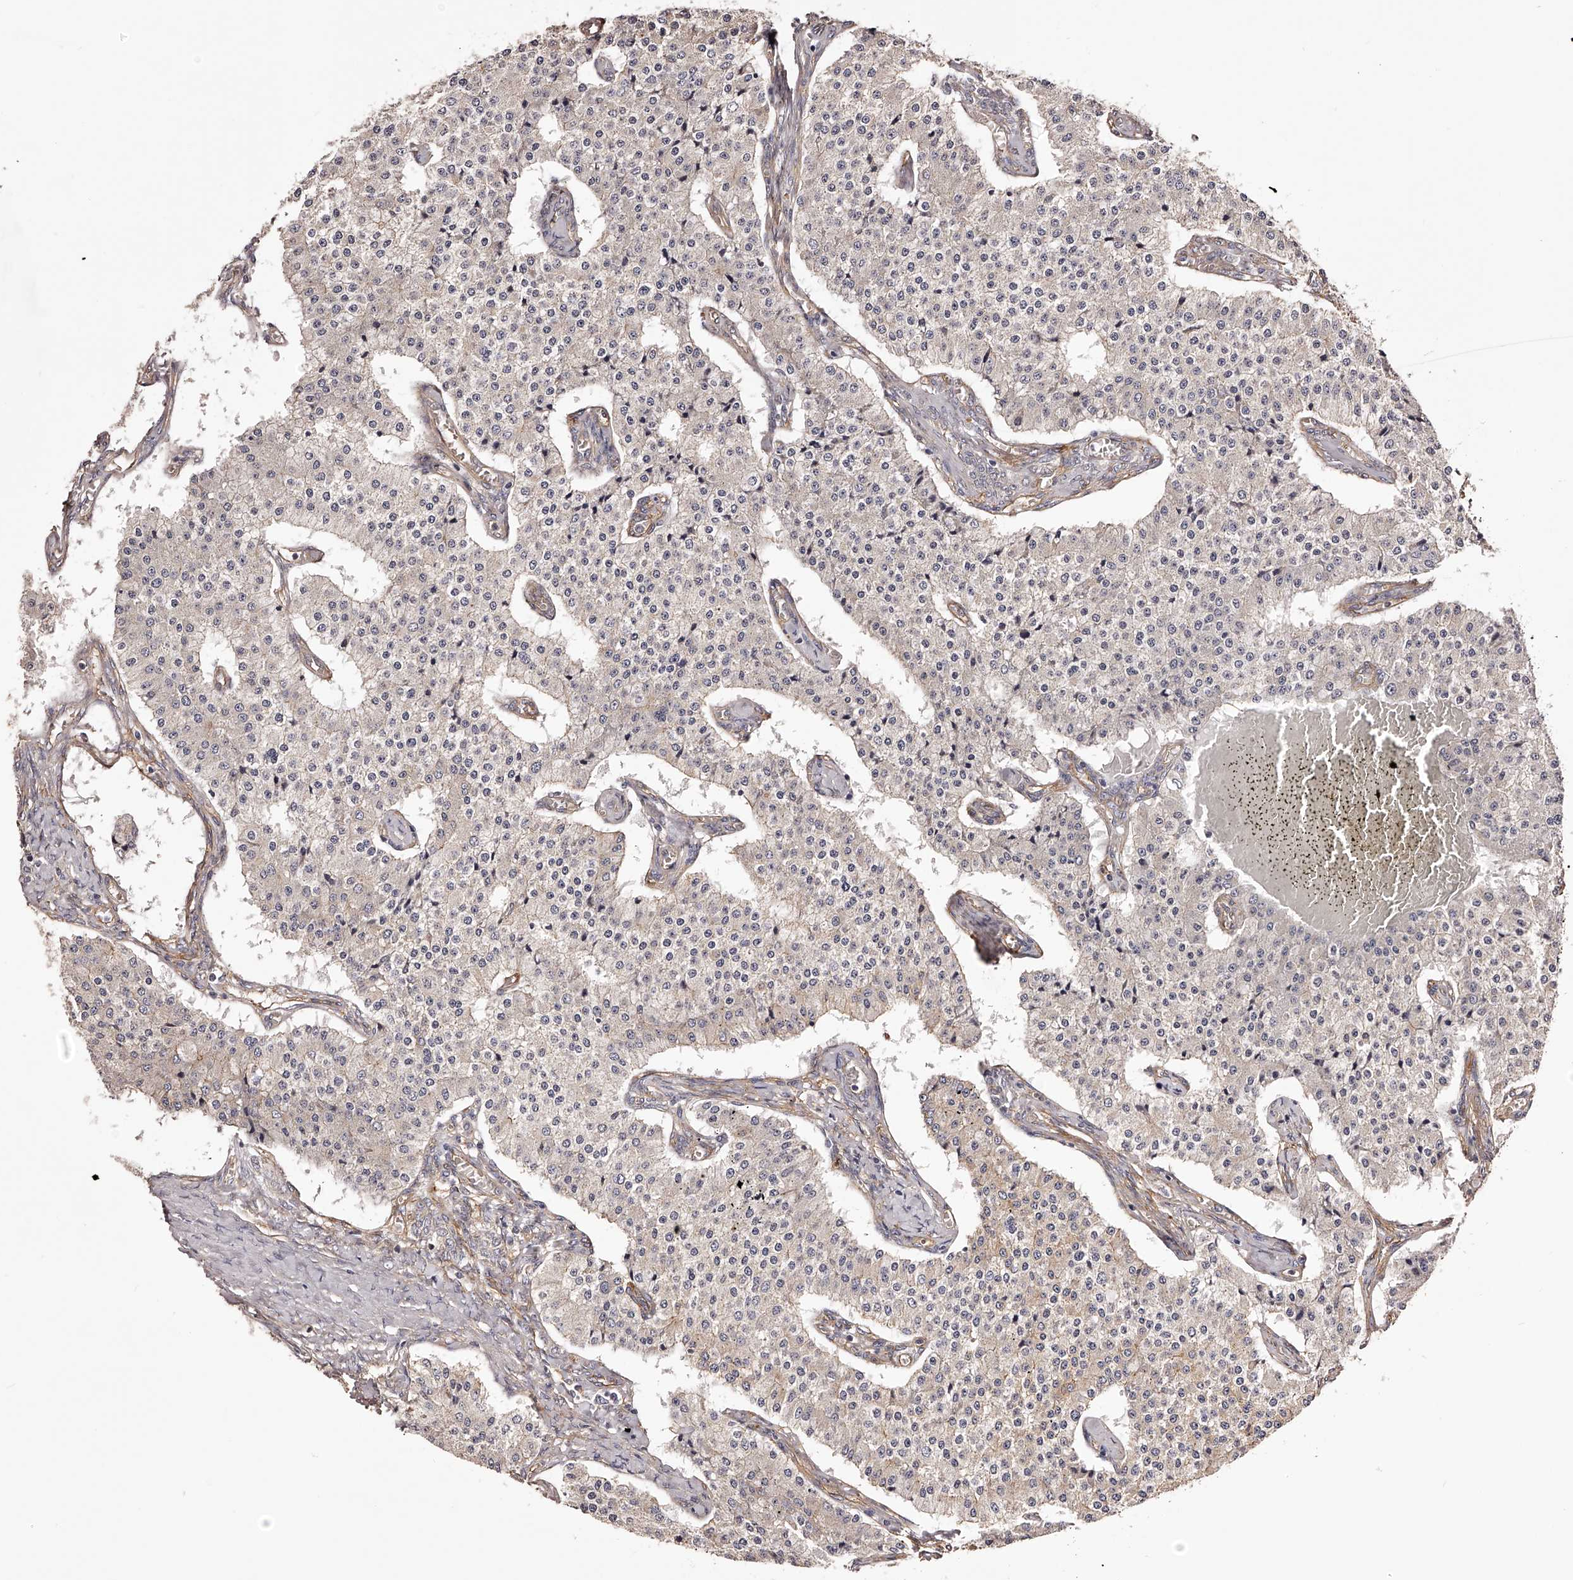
{"staining": {"intensity": "negative", "quantity": "none", "location": "none"}, "tissue": "carcinoid", "cell_type": "Tumor cells", "image_type": "cancer", "snomed": [{"axis": "morphology", "description": "Carcinoid, malignant, NOS"}, {"axis": "topography", "description": "Colon"}], "caption": "The image exhibits no staining of tumor cells in carcinoid (malignant).", "gene": "LTV1", "patient": {"sex": "female", "age": 52}}